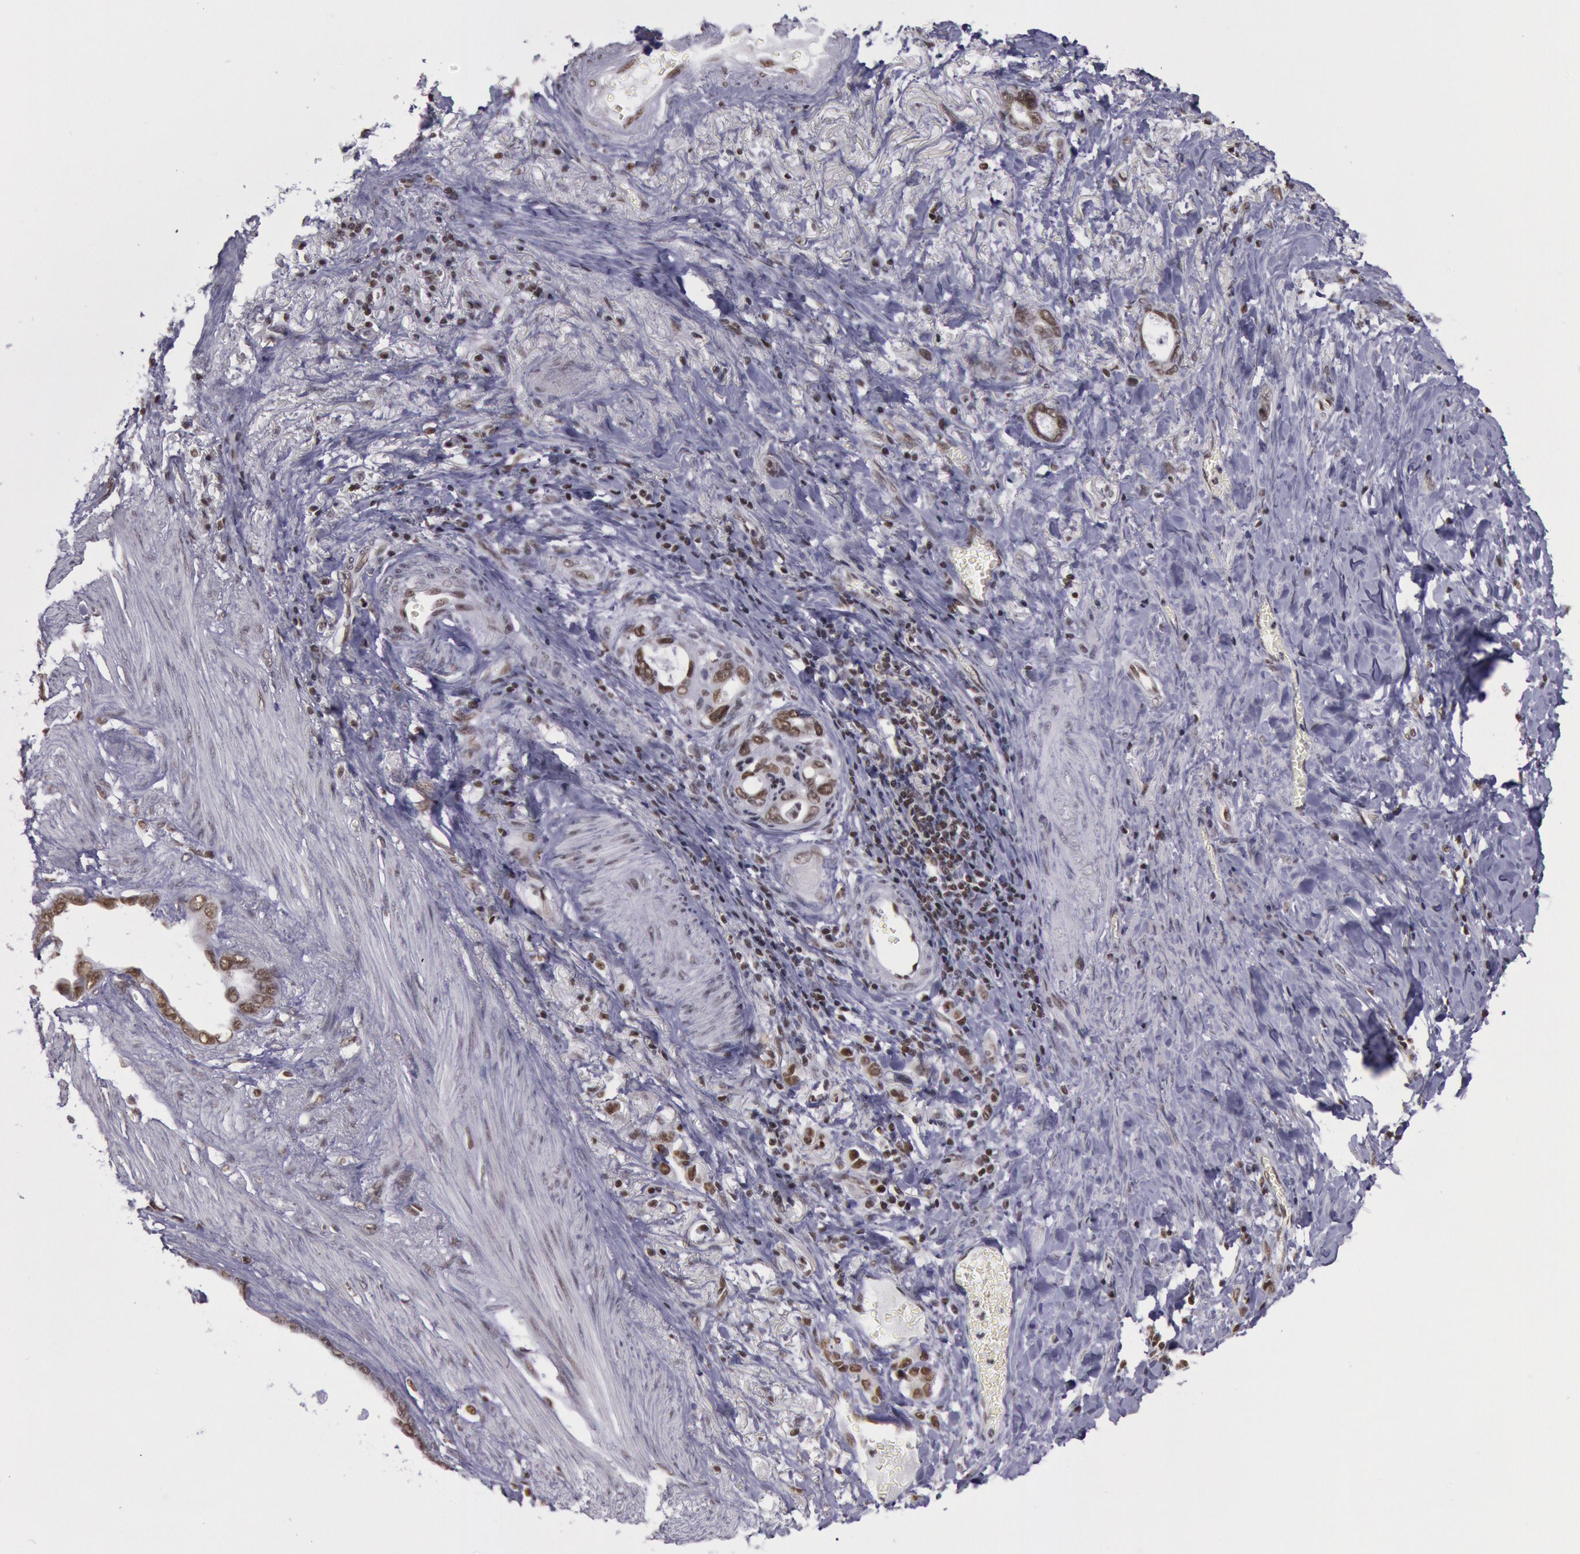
{"staining": {"intensity": "moderate", "quantity": ">75%", "location": "nuclear"}, "tissue": "stomach cancer", "cell_type": "Tumor cells", "image_type": "cancer", "snomed": [{"axis": "morphology", "description": "Adenocarcinoma, NOS"}, {"axis": "topography", "description": "Stomach"}], "caption": "Protein expression analysis of human stomach cancer reveals moderate nuclear positivity in approximately >75% of tumor cells.", "gene": "NKAP", "patient": {"sex": "male", "age": 78}}